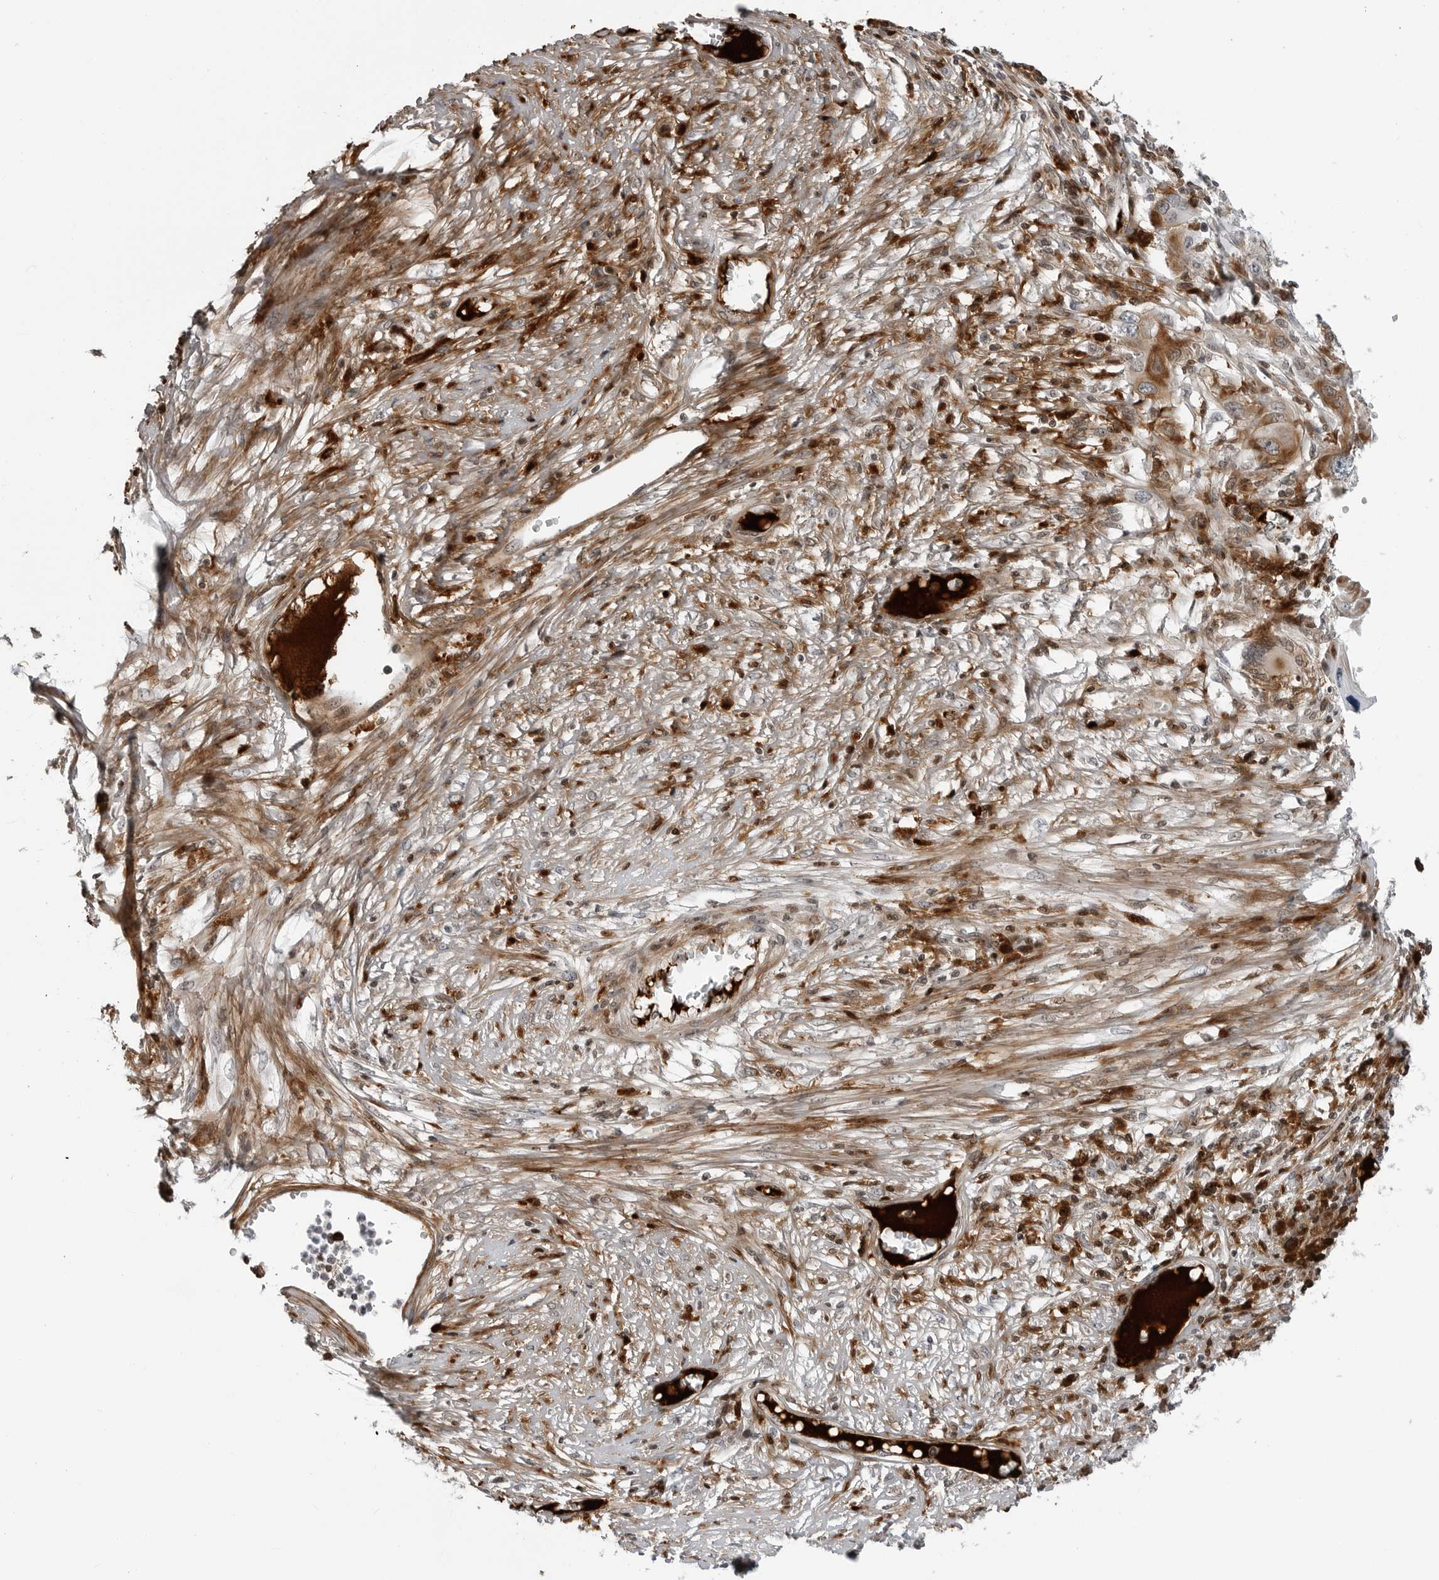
{"staining": {"intensity": "moderate", "quantity": "25%-75%", "location": "cytoplasmic/membranous"}, "tissue": "skin cancer", "cell_type": "Tumor cells", "image_type": "cancer", "snomed": [{"axis": "morphology", "description": "Squamous cell carcinoma, NOS"}, {"axis": "topography", "description": "Skin"}], "caption": "Immunohistochemistry (IHC) (DAB (3,3'-diaminobenzidine)) staining of human skin cancer shows moderate cytoplasmic/membranous protein staining in about 25%-75% of tumor cells.", "gene": "CXCR5", "patient": {"sex": "male", "age": 55}}